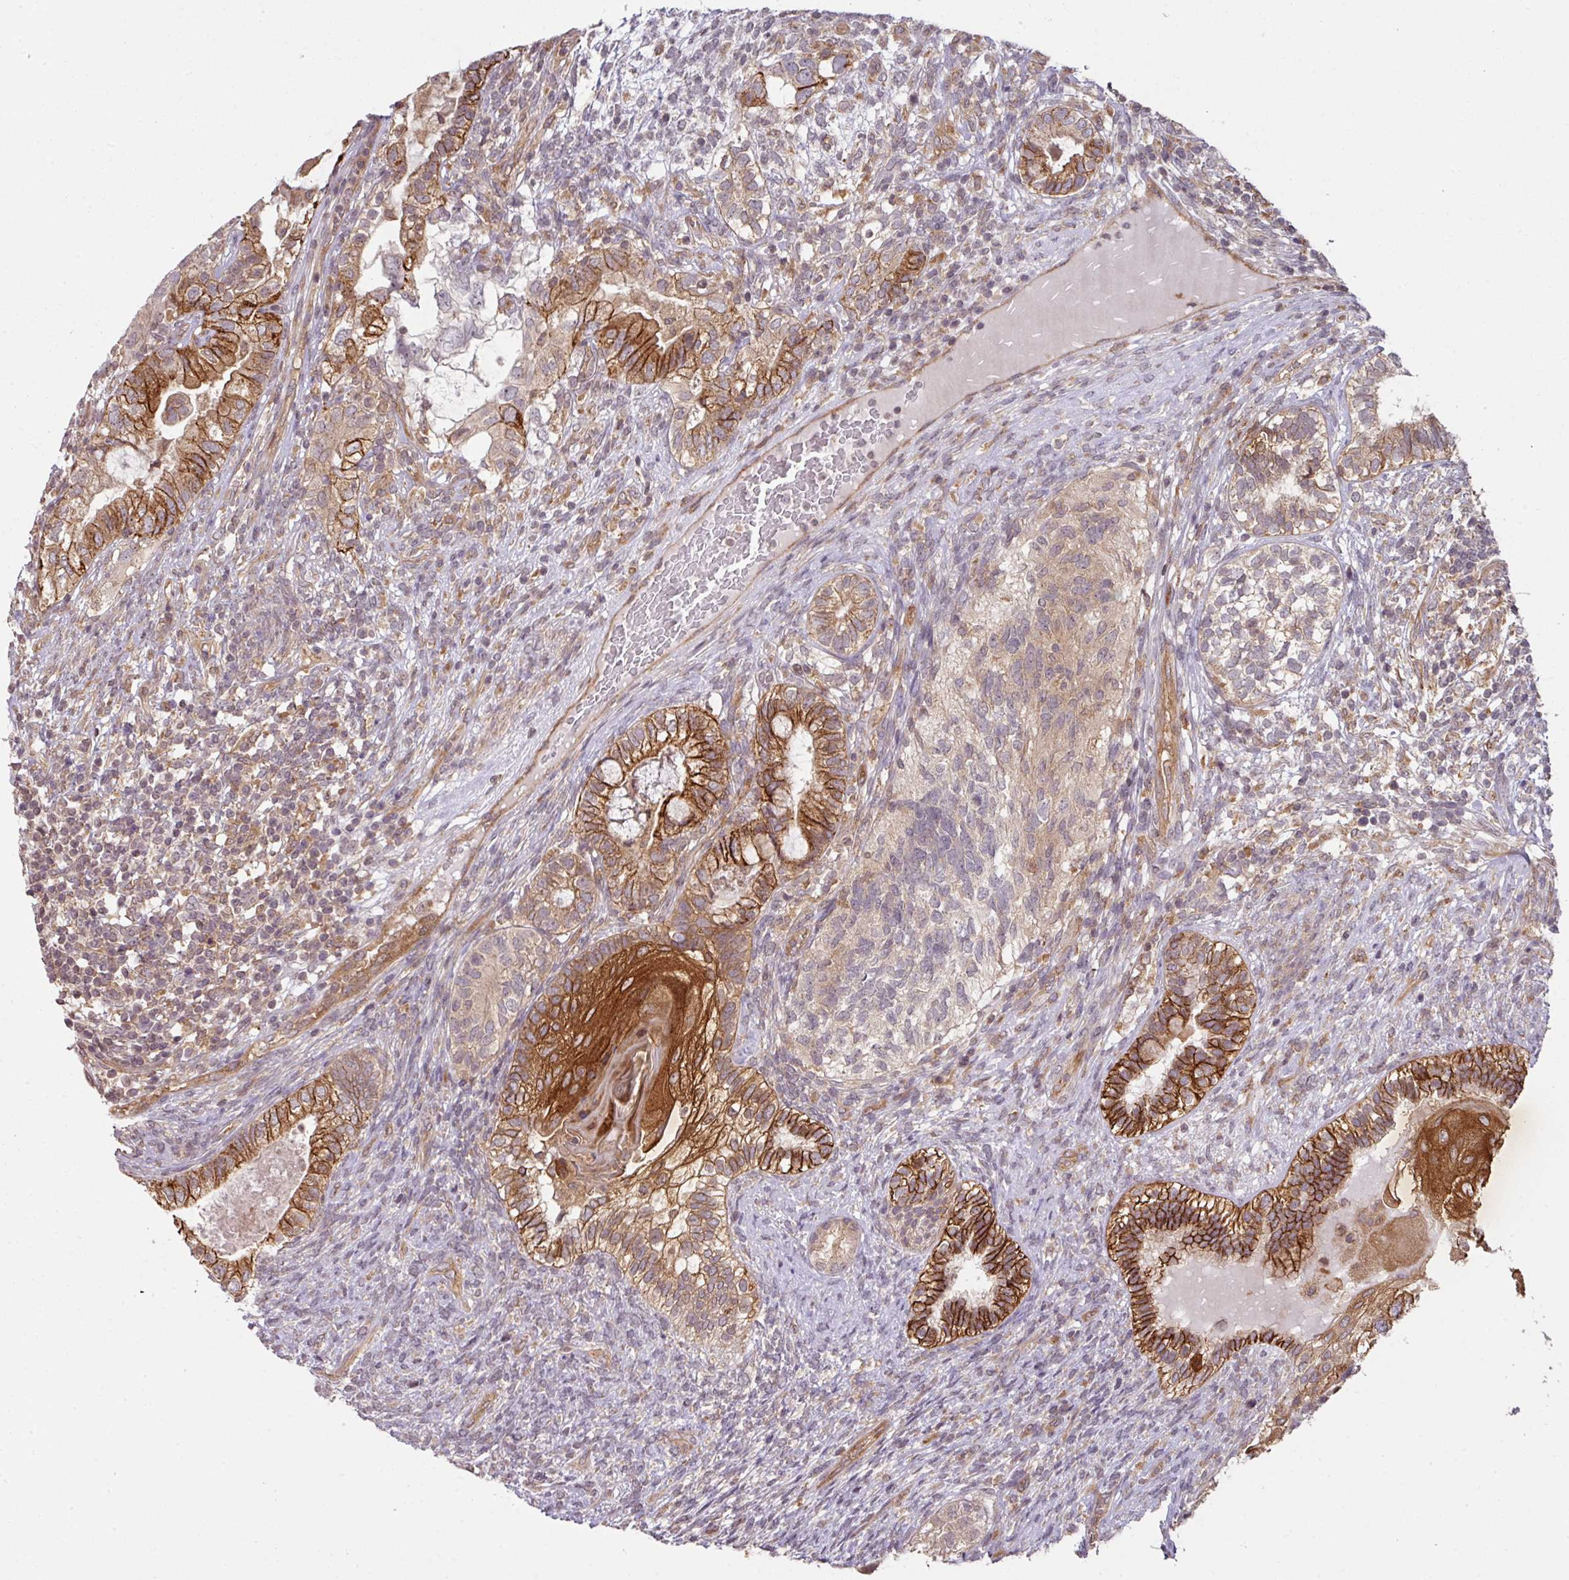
{"staining": {"intensity": "strong", "quantity": ">75%", "location": "cytoplasmic/membranous"}, "tissue": "testis cancer", "cell_type": "Tumor cells", "image_type": "cancer", "snomed": [{"axis": "morphology", "description": "Seminoma, NOS"}, {"axis": "morphology", "description": "Carcinoma, Embryonal, NOS"}, {"axis": "topography", "description": "Testis"}], "caption": "This is a histology image of immunohistochemistry (IHC) staining of testis cancer, which shows strong expression in the cytoplasmic/membranous of tumor cells.", "gene": "CYFIP2", "patient": {"sex": "male", "age": 41}}